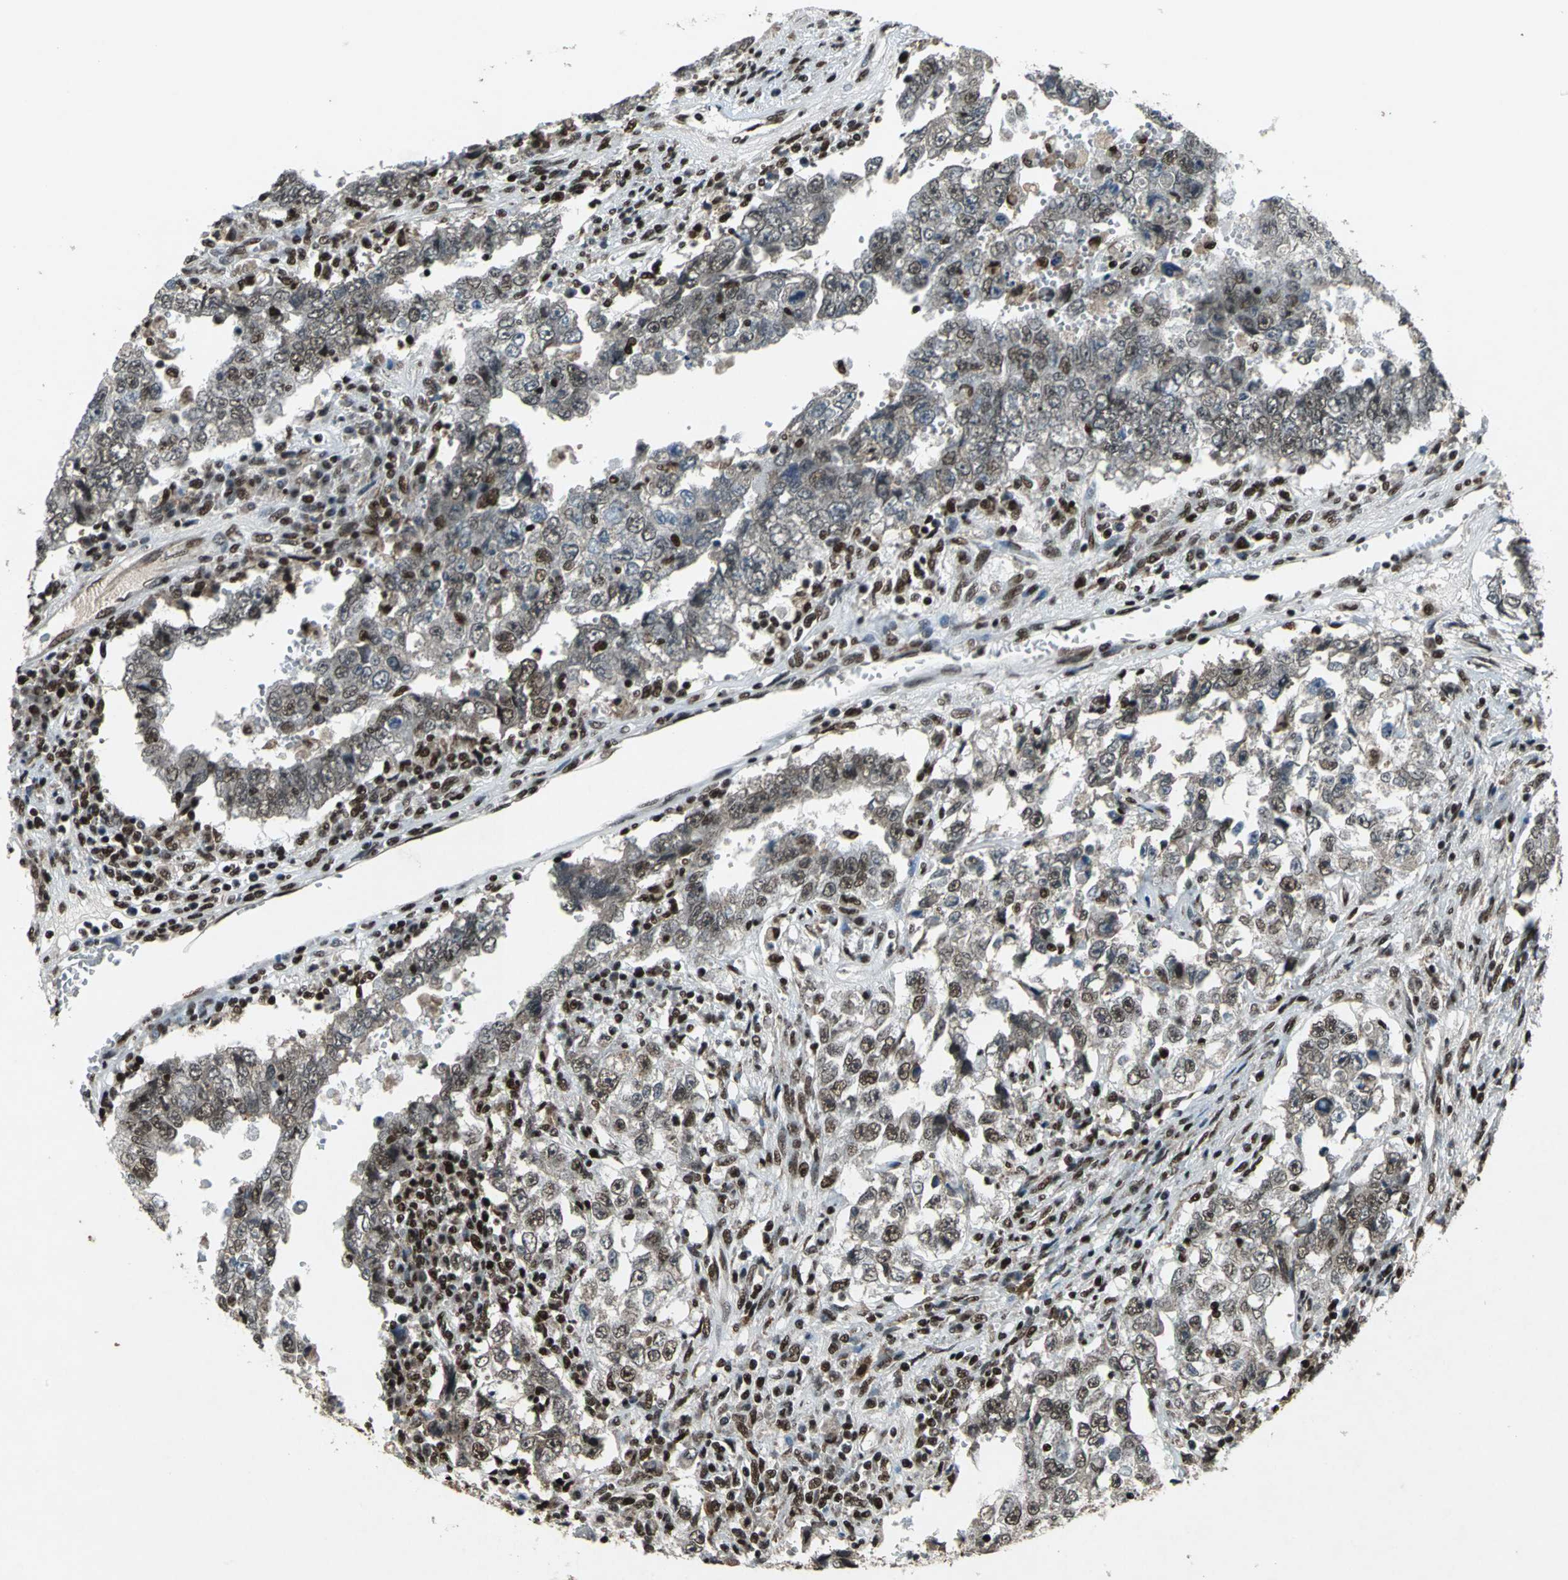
{"staining": {"intensity": "moderate", "quantity": "25%-75%", "location": "nuclear"}, "tissue": "testis cancer", "cell_type": "Tumor cells", "image_type": "cancer", "snomed": [{"axis": "morphology", "description": "Carcinoma, Embryonal, NOS"}, {"axis": "topography", "description": "Testis"}], "caption": "IHC of human testis cancer exhibits medium levels of moderate nuclear staining in approximately 25%-75% of tumor cells.", "gene": "MTA2", "patient": {"sex": "male", "age": 26}}